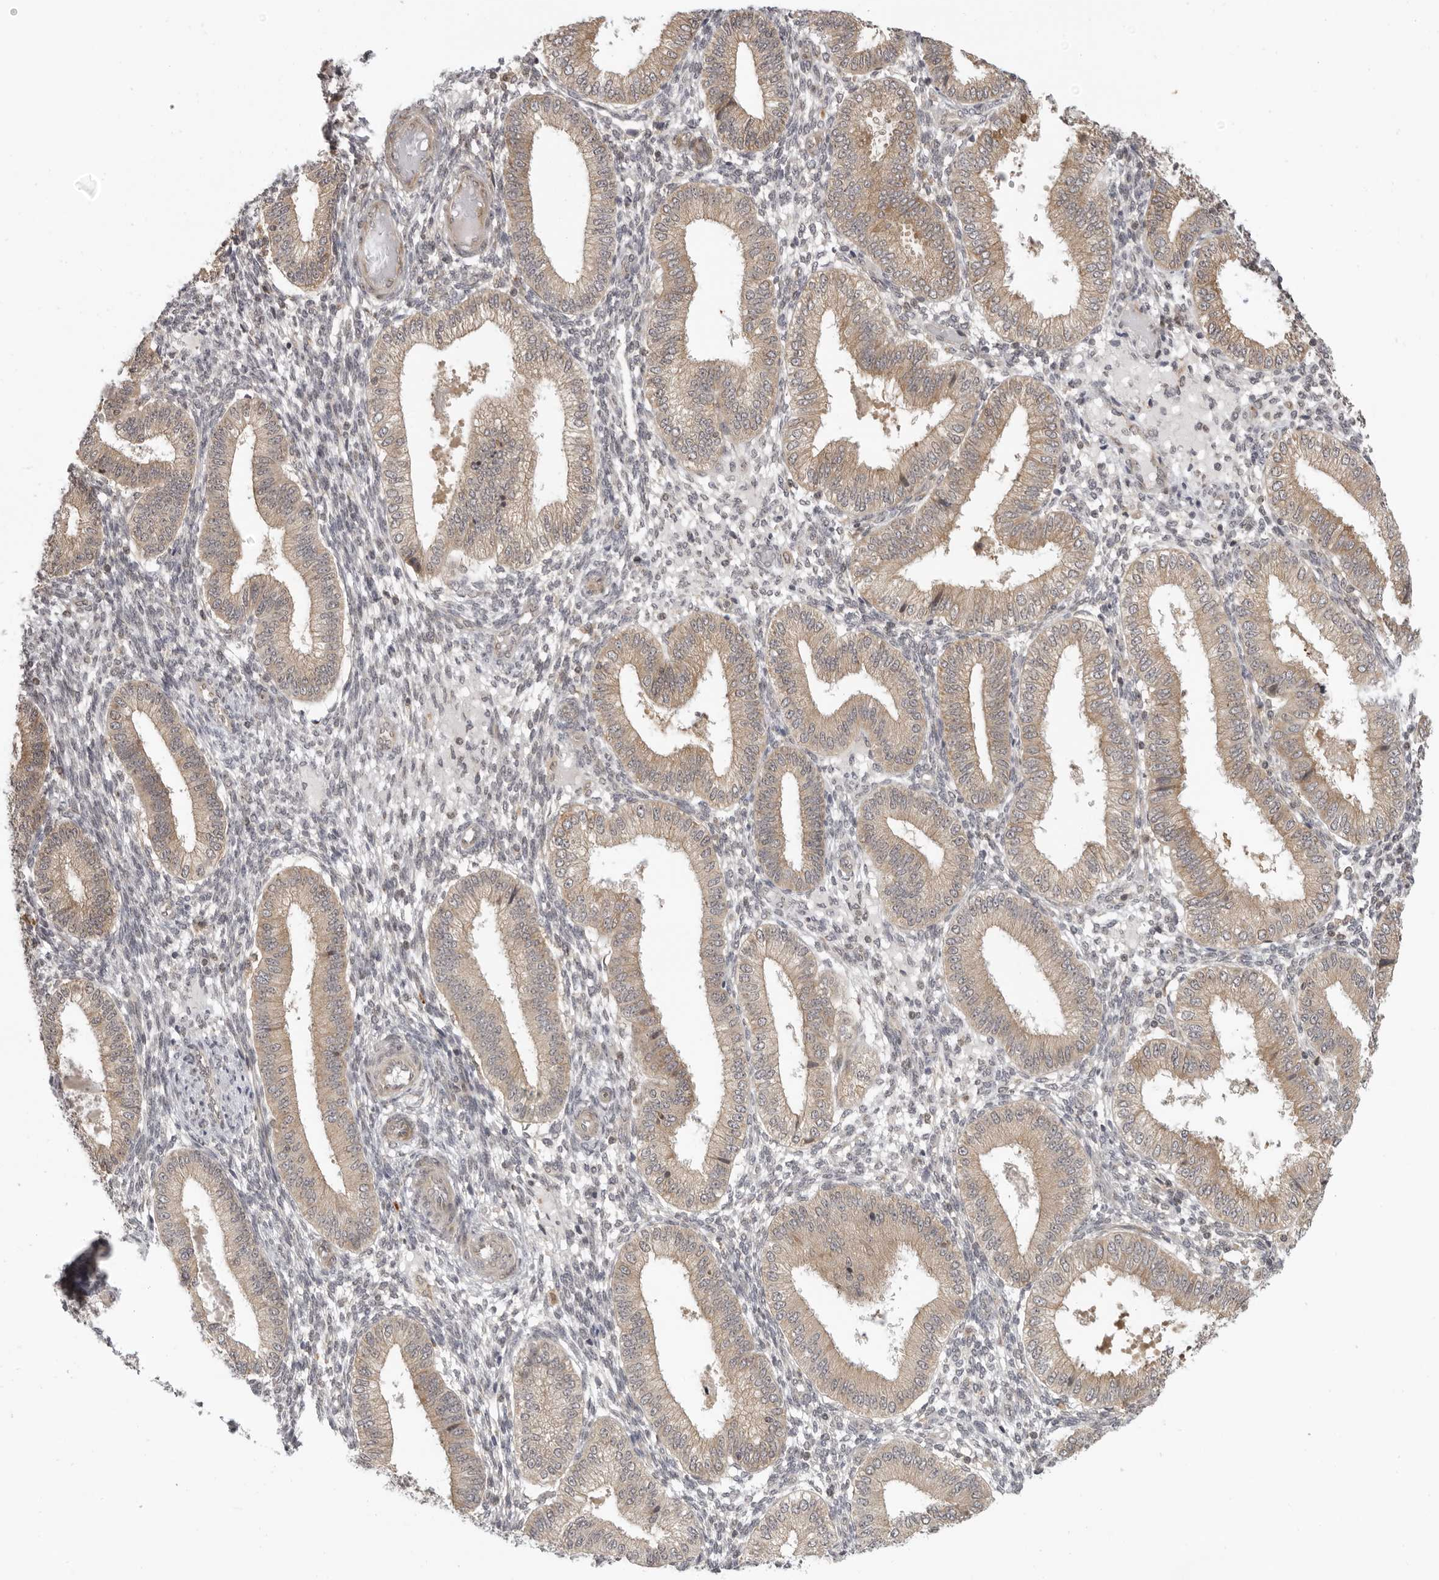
{"staining": {"intensity": "negative", "quantity": "none", "location": "none"}, "tissue": "endometrium", "cell_type": "Cells in endometrial stroma", "image_type": "normal", "snomed": [{"axis": "morphology", "description": "Normal tissue, NOS"}, {"axis": "topography", "description": "Endometrium"}], "caption": "Immunohistochemical staining of benign endometrium exhibits no significant positivity in cells in endometrial stroma. (Brightfield microscopy of DAB IHC at high magnification).", "gene": "PRRC2A", "patient": {"sex": "female", "age": 39}}